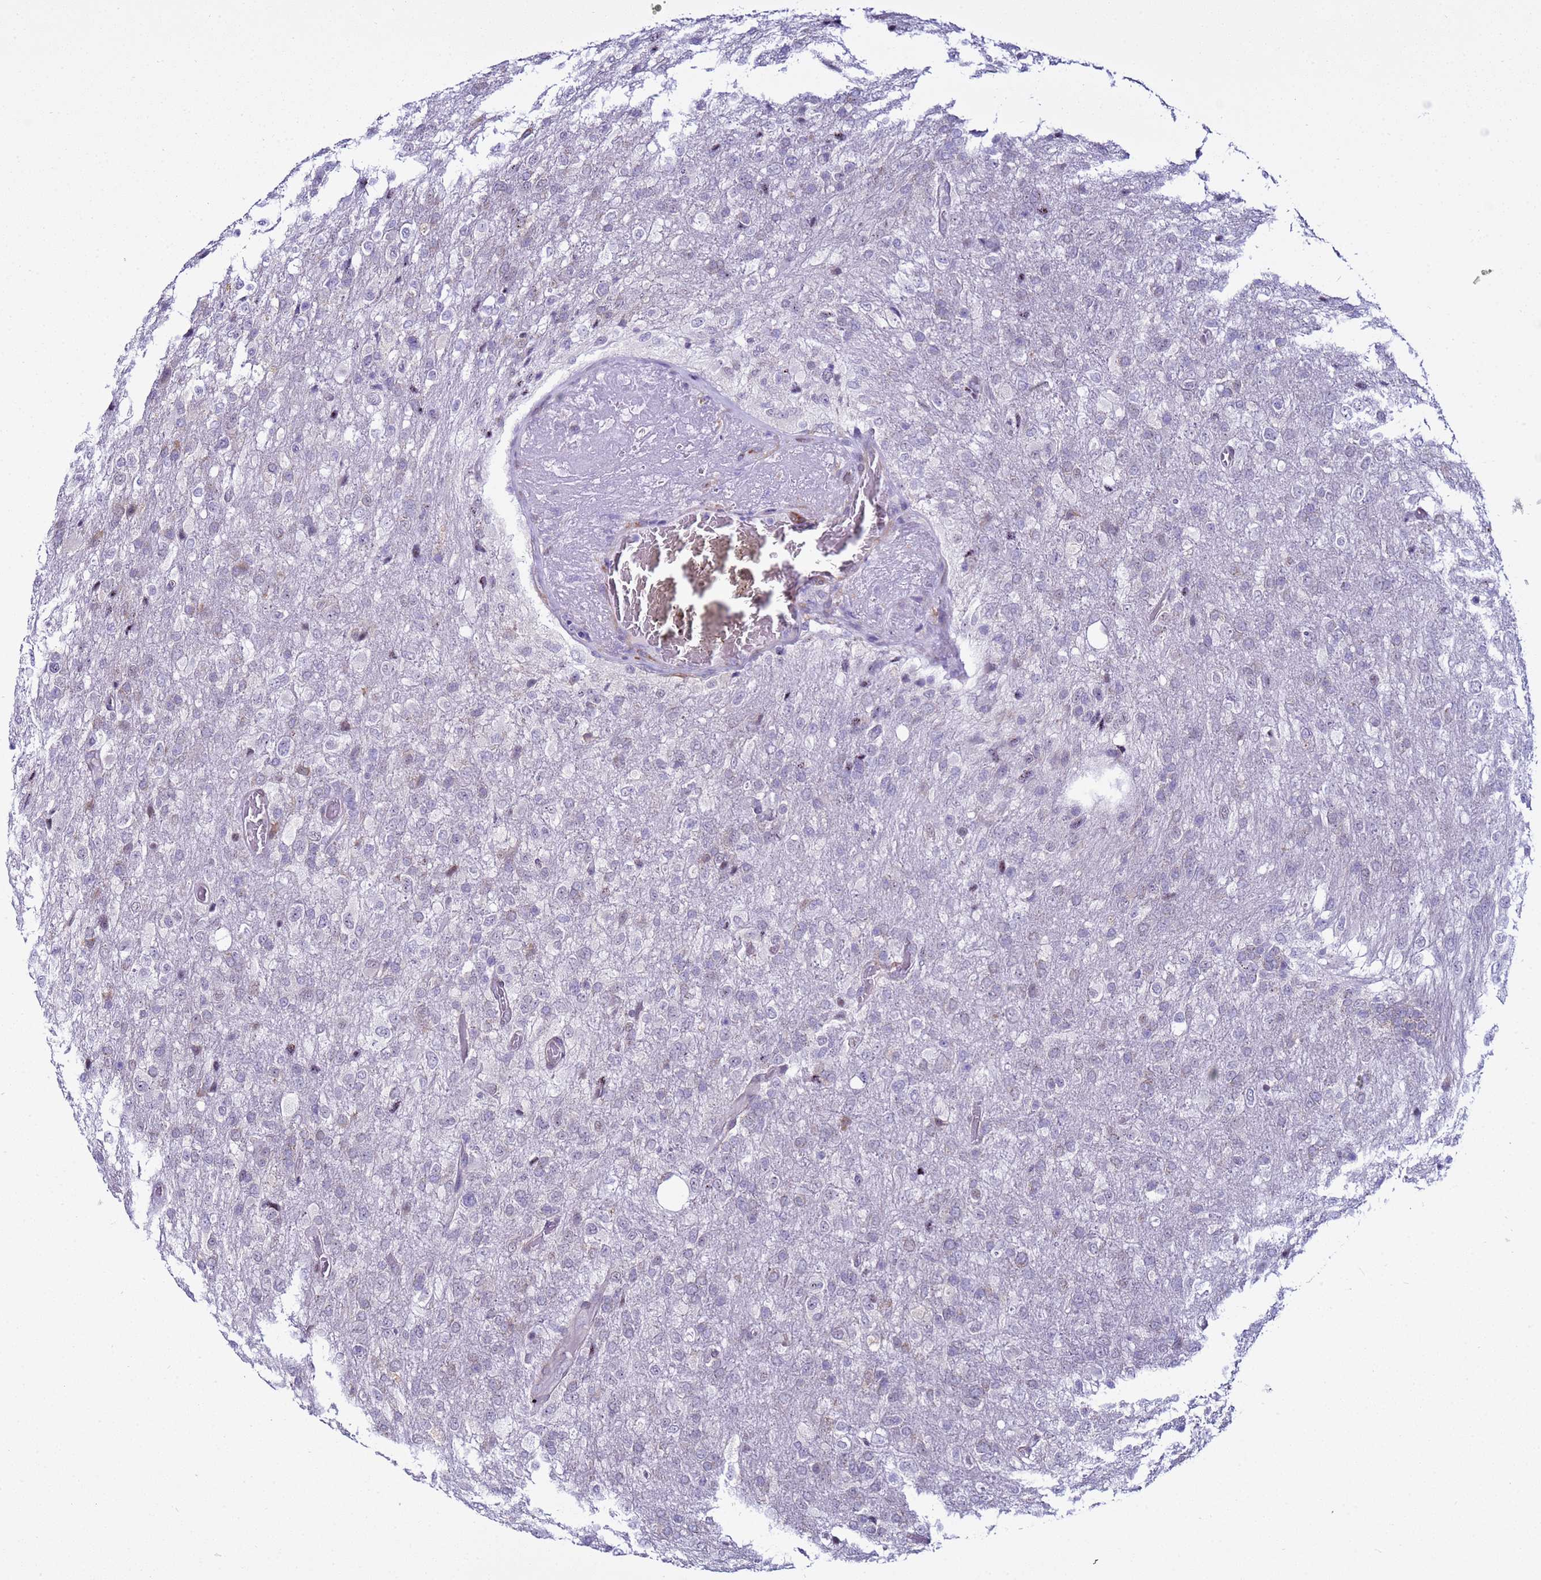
{"staining": {"intensity": "negative", "quantity": "none", "location": "none"}, "tissue": "glioma", "cell_type": "Tumor cells", "image_type": "cancer", "snomed": [{"axis": "morphology", "description": "Glioma, malignant, High grade"}, {"axis": "topography", "description": "Brain"}], "caption": "The micrograph reveals no staining of tumor cells in malignant glioma (high-grade).", "gene": "LRRC10B", "patient": {"sex": "female", "age": 74}}